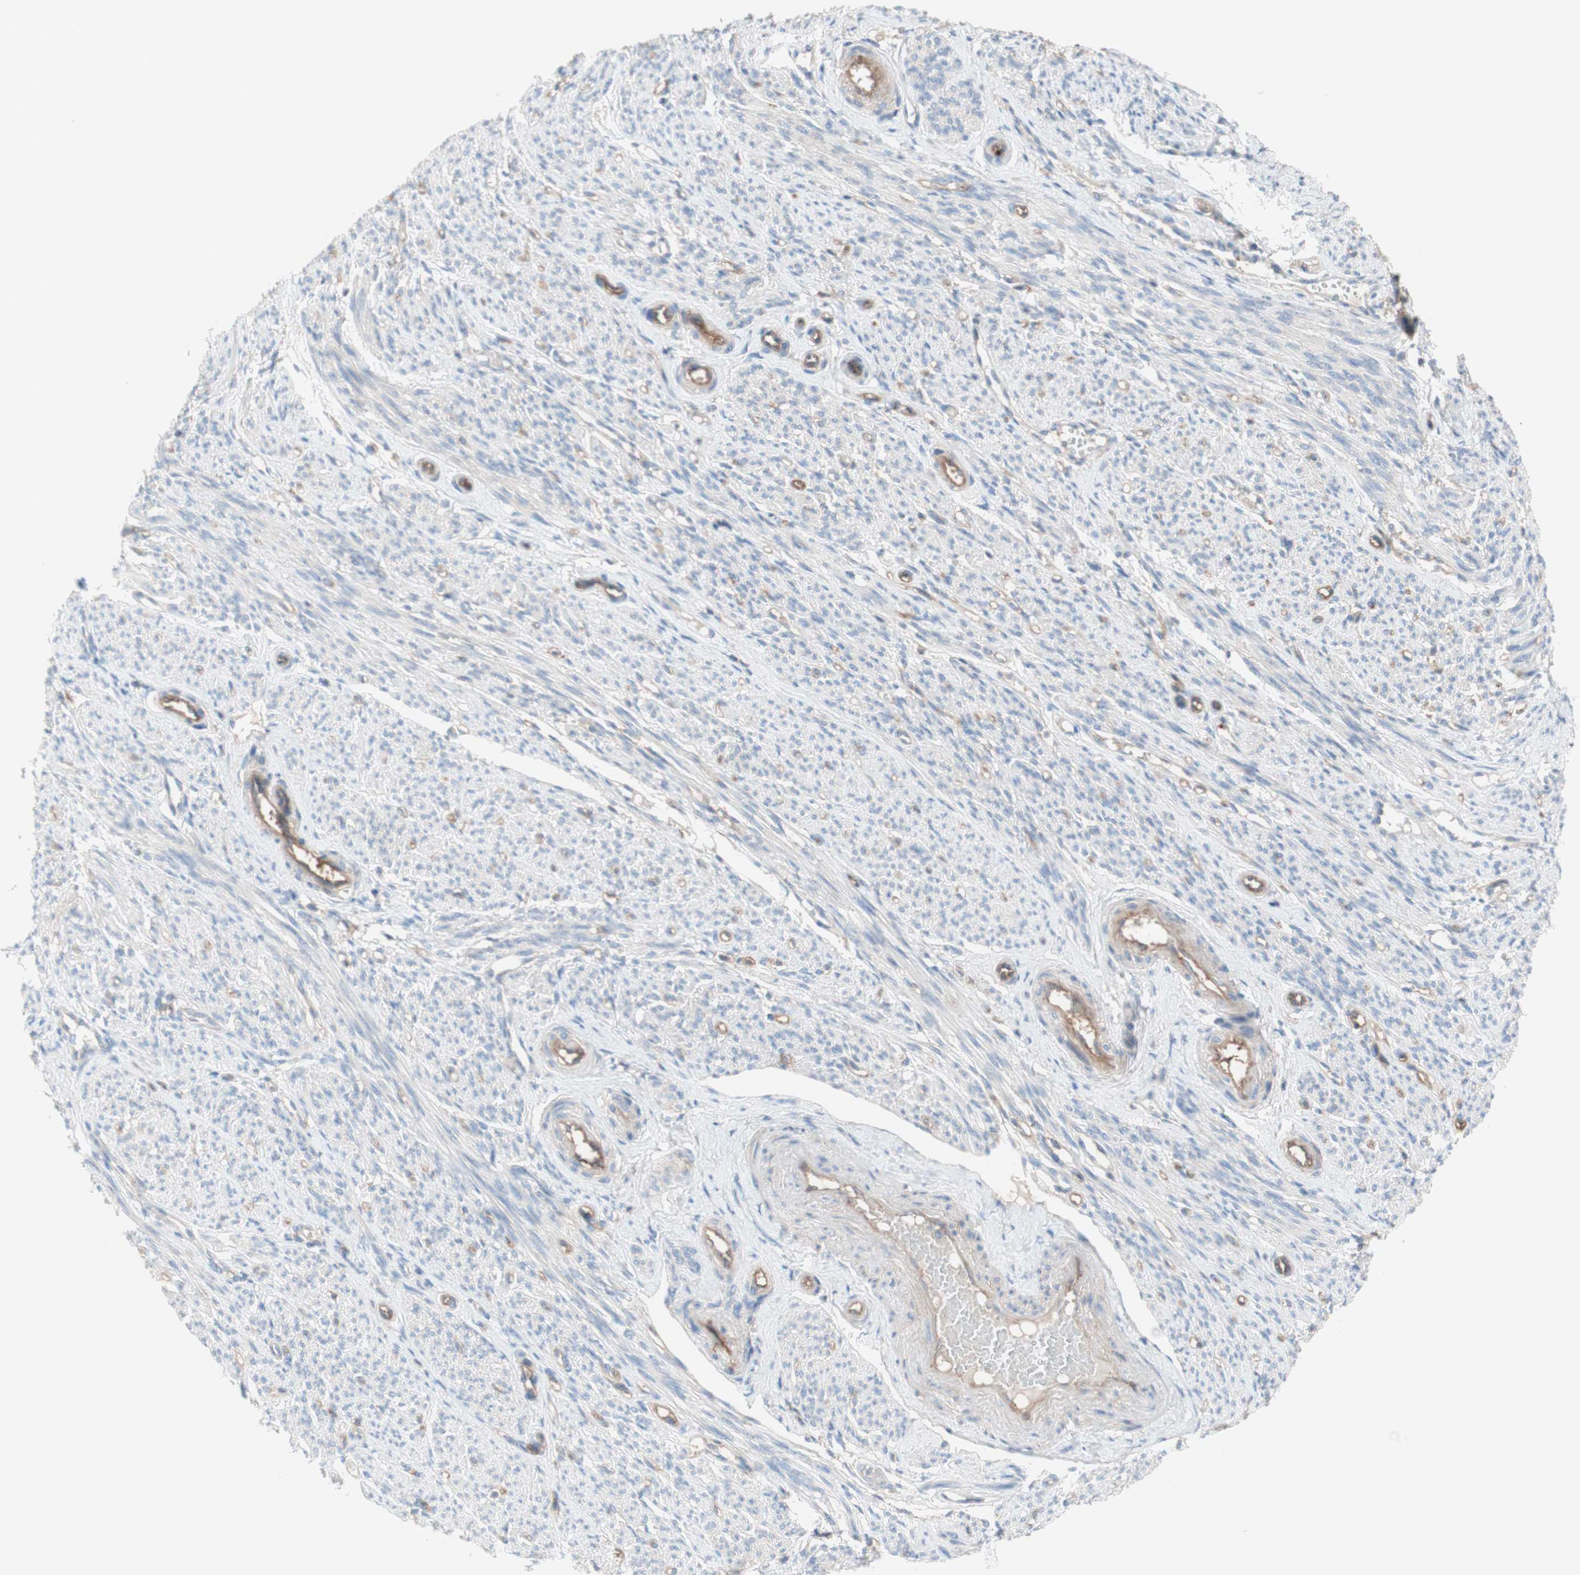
{"staining": {"intensity": "weak", "quantity": "<25%", "location": "cytoplasmic/membranous"}, "tissue": "smooth muscle", "cell_type": "Smooth muscle cells", "image_type": "normal", "snomed": [{"axis": "morphology", "description": "Normal tissue, NOS"}, {"axis": "topography", "description": "Smooth muscle"}], "caption": "The image demonstrates no significant positivity in smooth muscle cells of smooth muscle. (DAB IHC visualized using brightfield microscopy, high magnification).", "gene": "CD46", "patient": {"sex": "female", "age": 65}}